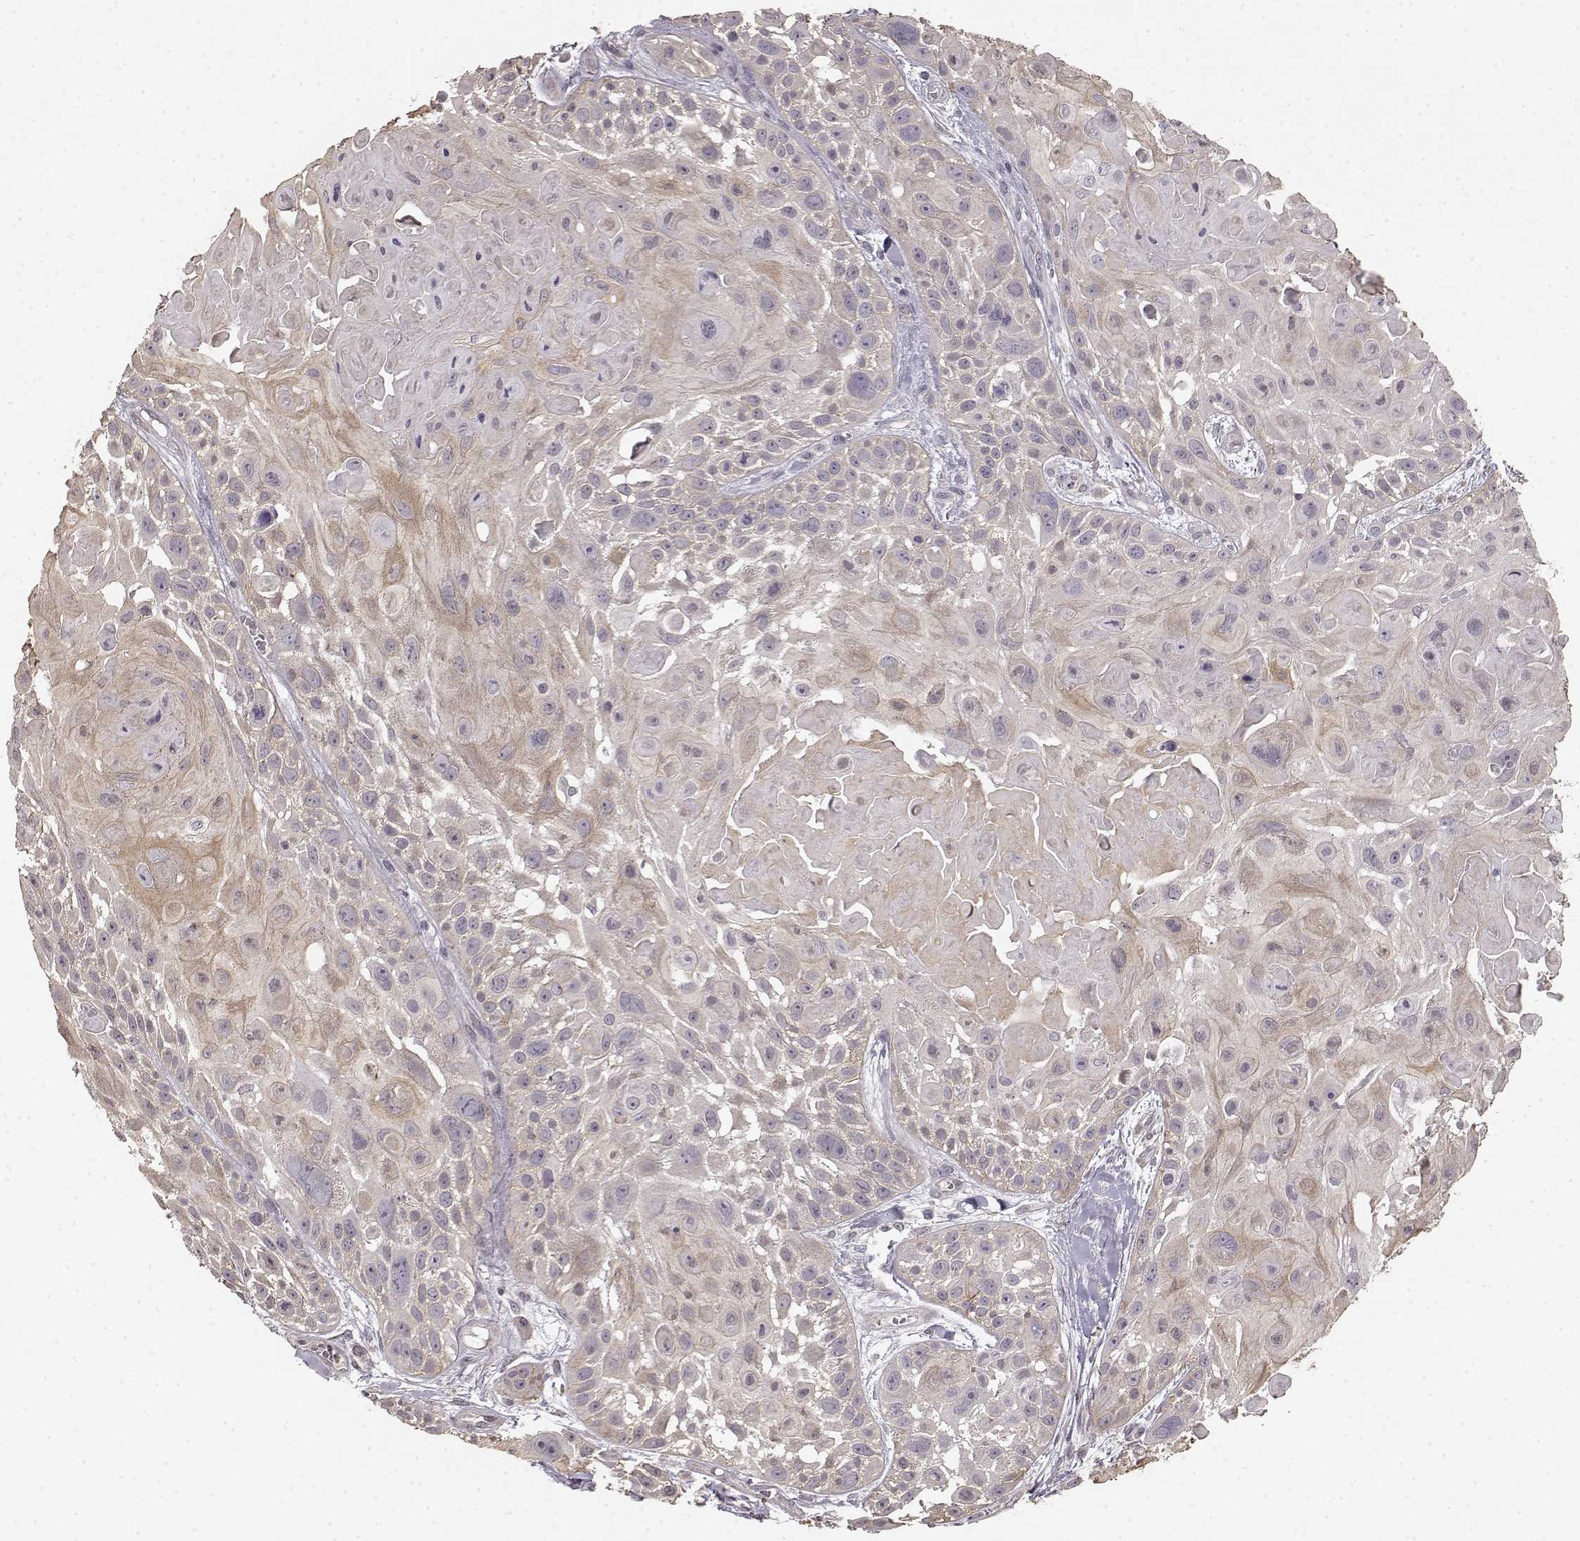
{"staining": {"intensity": "weak", "quantity": "25%-75%", "location": "cytoplasmic/membranous"}, "tissue": "skin cancer", "cell_type": "Tumor cells", "image_type": "cancer", "snomed": [{"axis": "morphology", "description": "Squamous cell carcinoma, NOS"}, {"axis": "topography", "description": "Skin"}, {"axis": "topography", "description": "Anal"}], "caption": "Immunohistochemical staining of human squamous cell carcinoma (skin) reveals low levels of weak cytoplasmic/membranous protein staining in about 25%-75% of tumor cells.", "gene": "BACH2", "patient": {"sex": "female", "age": 75}}